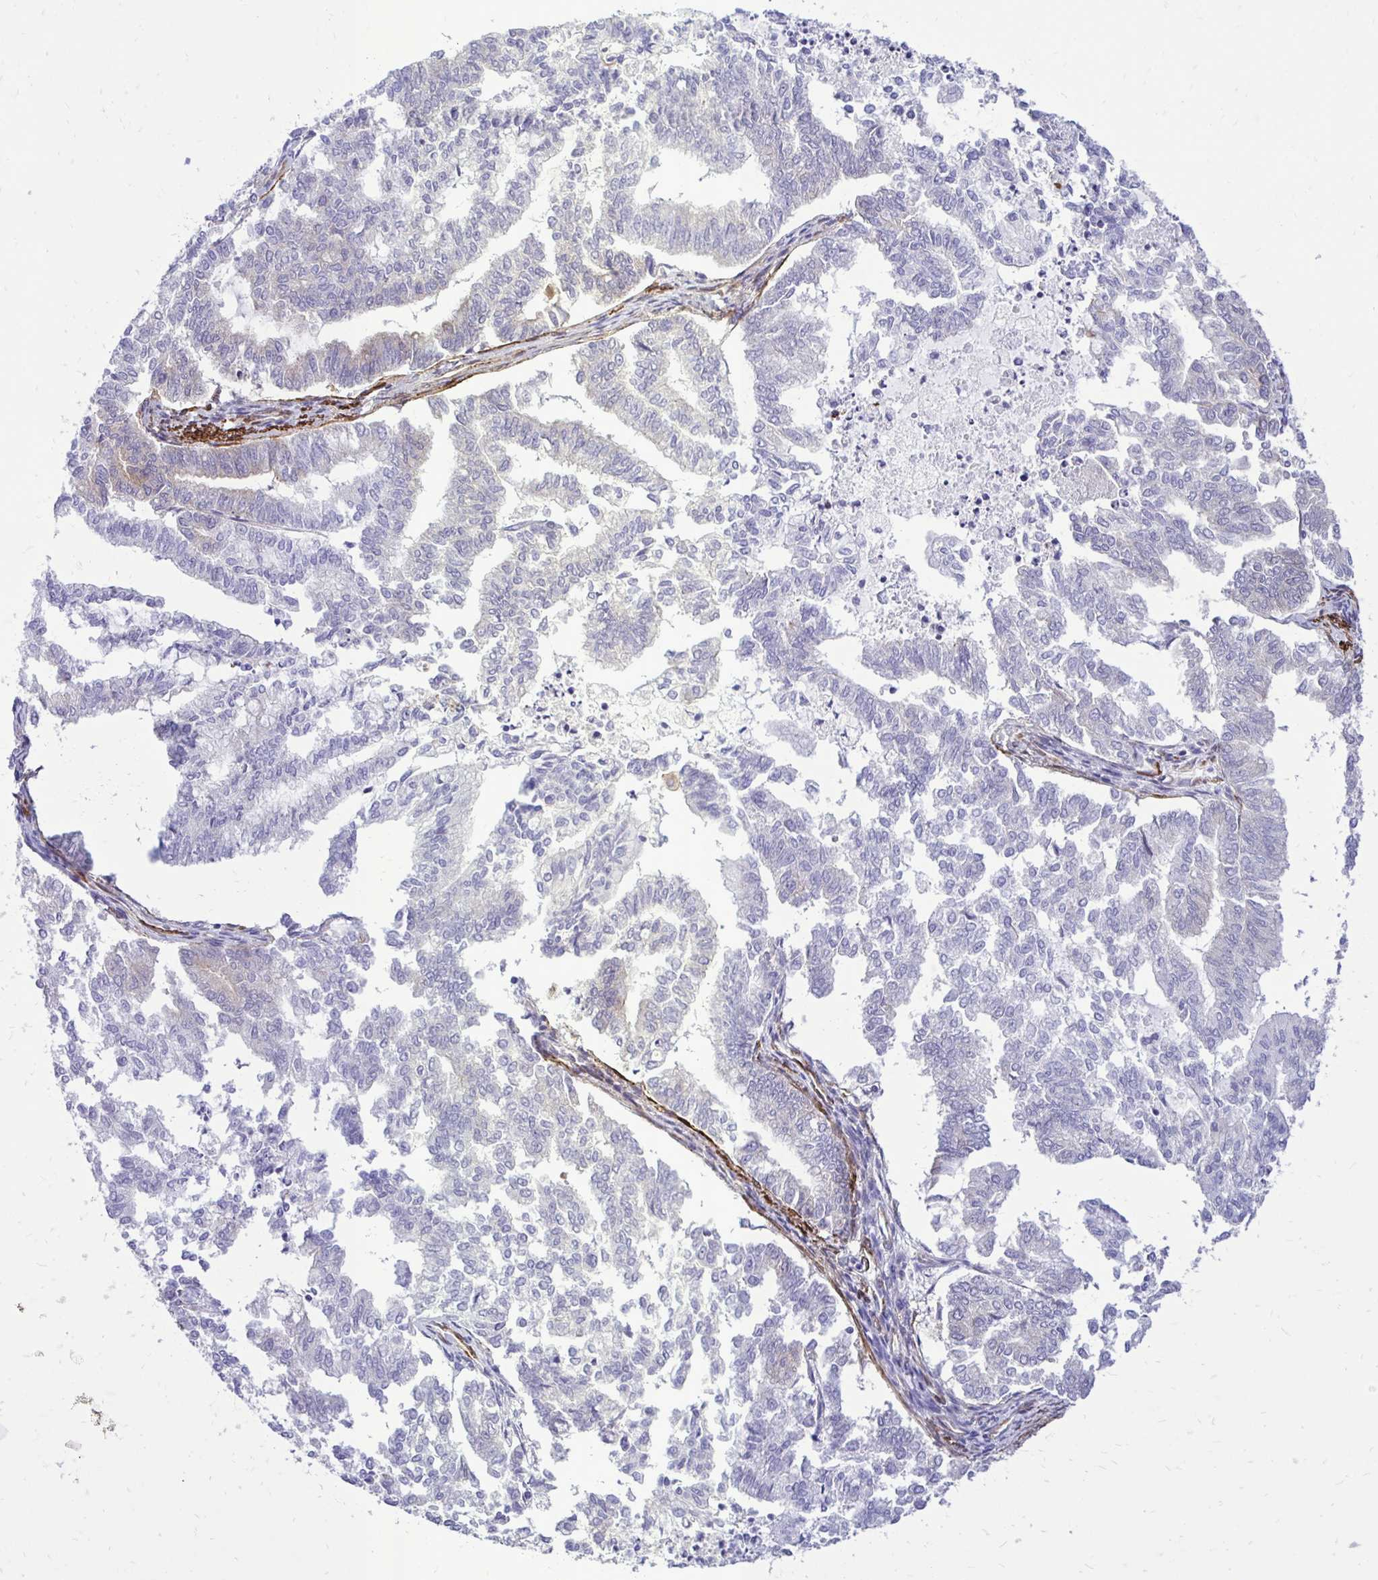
{"staining": {"intensity": "negative", "quantity": "none", "location": "none"}, "tissue": "endometrial cancer", "cell_type": "Tumor cells", "image_type": "cancer", "snomed": [{"axis": "morphology", "description": "Adenocarcinoma, NOS"}, {"axis": "topography", "description": "Endometrium"}], "caption": "High power microscopy micrograph of an immunohistochemistry (IHC) micrograph of endometrial cancer, revealing no significant expression in tumor cells.", "gene": "CTPS1", "patient": {"sex": "female", "age": 79}}